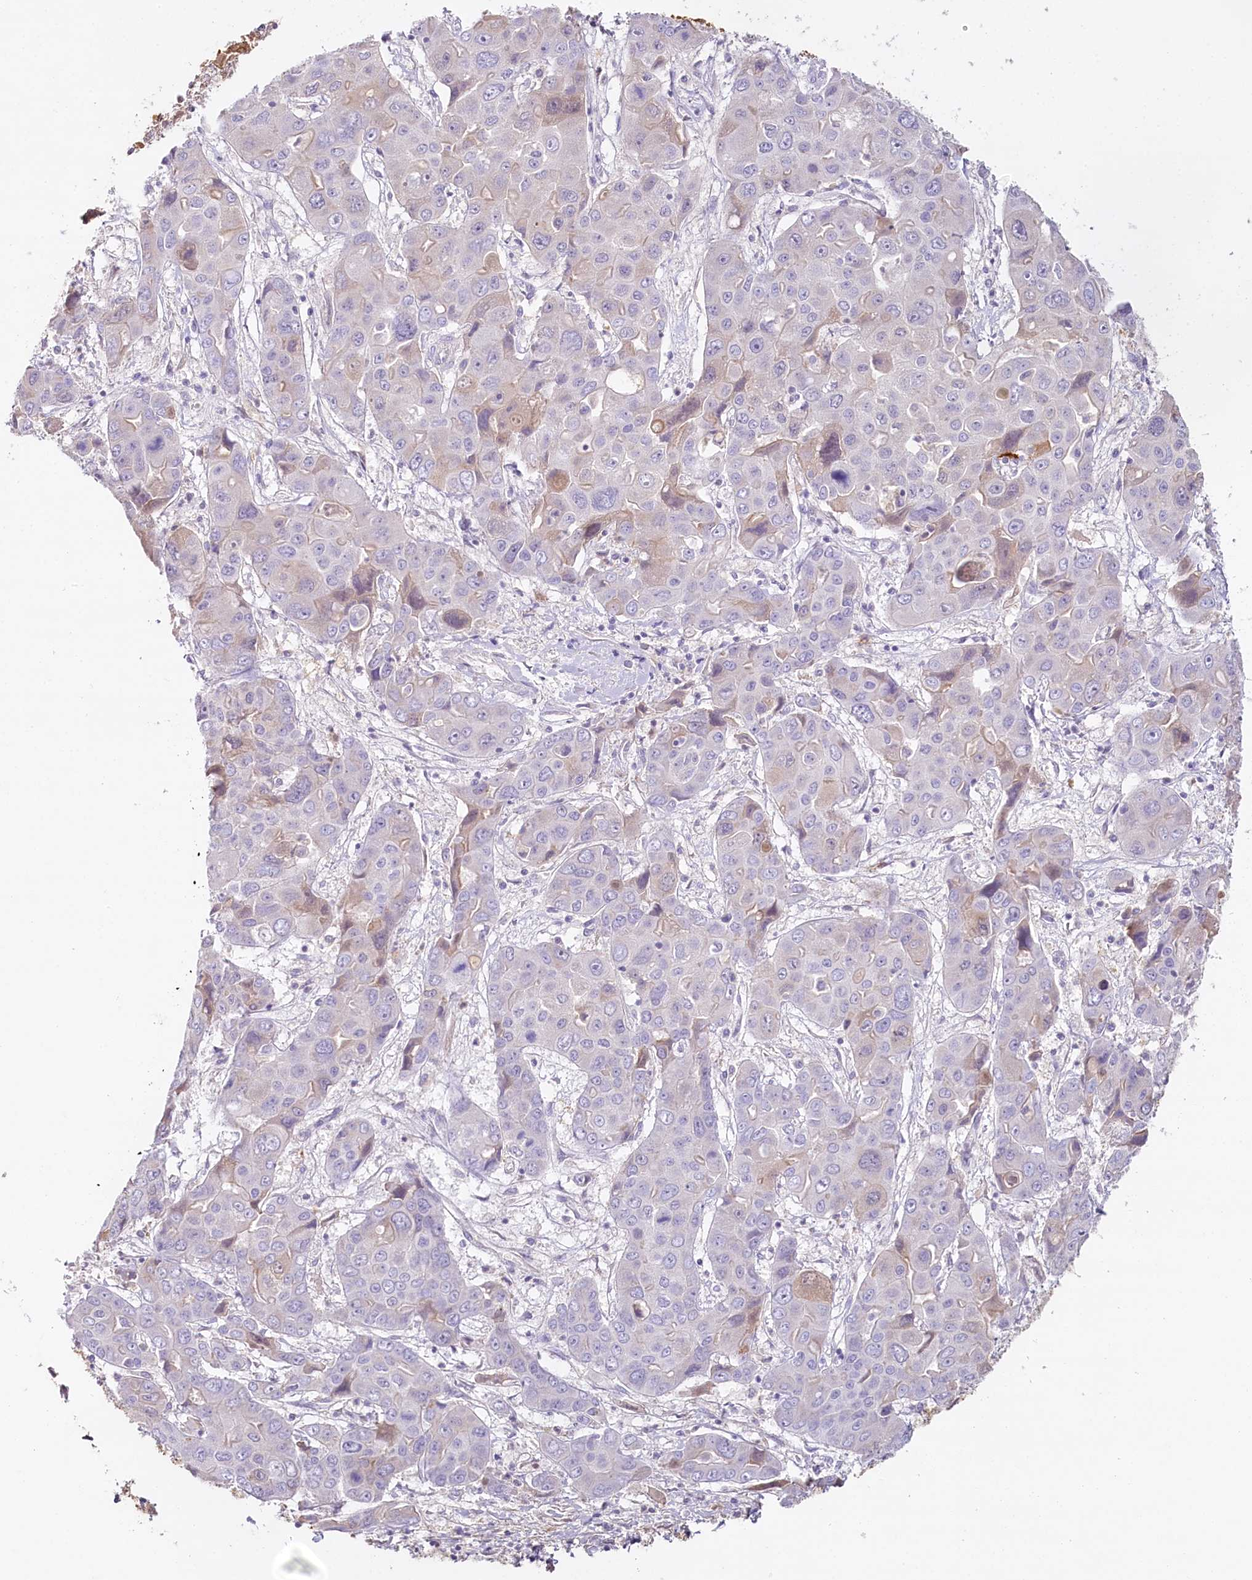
{"staining": {"intensity": "weak", "quantity": "<25%", "location": "cytoplasmic/membranous"}, "tissue": "liver cancer", "cell_type": "Tumor cells", "image_type": "cancer", "snomed": [{"axis": "morphology", "description": "Cholangiocarcinoma"}, {"axis": "topography", "description": "Liver"}], "caption": "Immunohistochemistry of human cholangiocarcinoma (liver) shows no expression in tumor cells.", "gene": "HPD", "patient": {"sex": "male", "age": 67}}